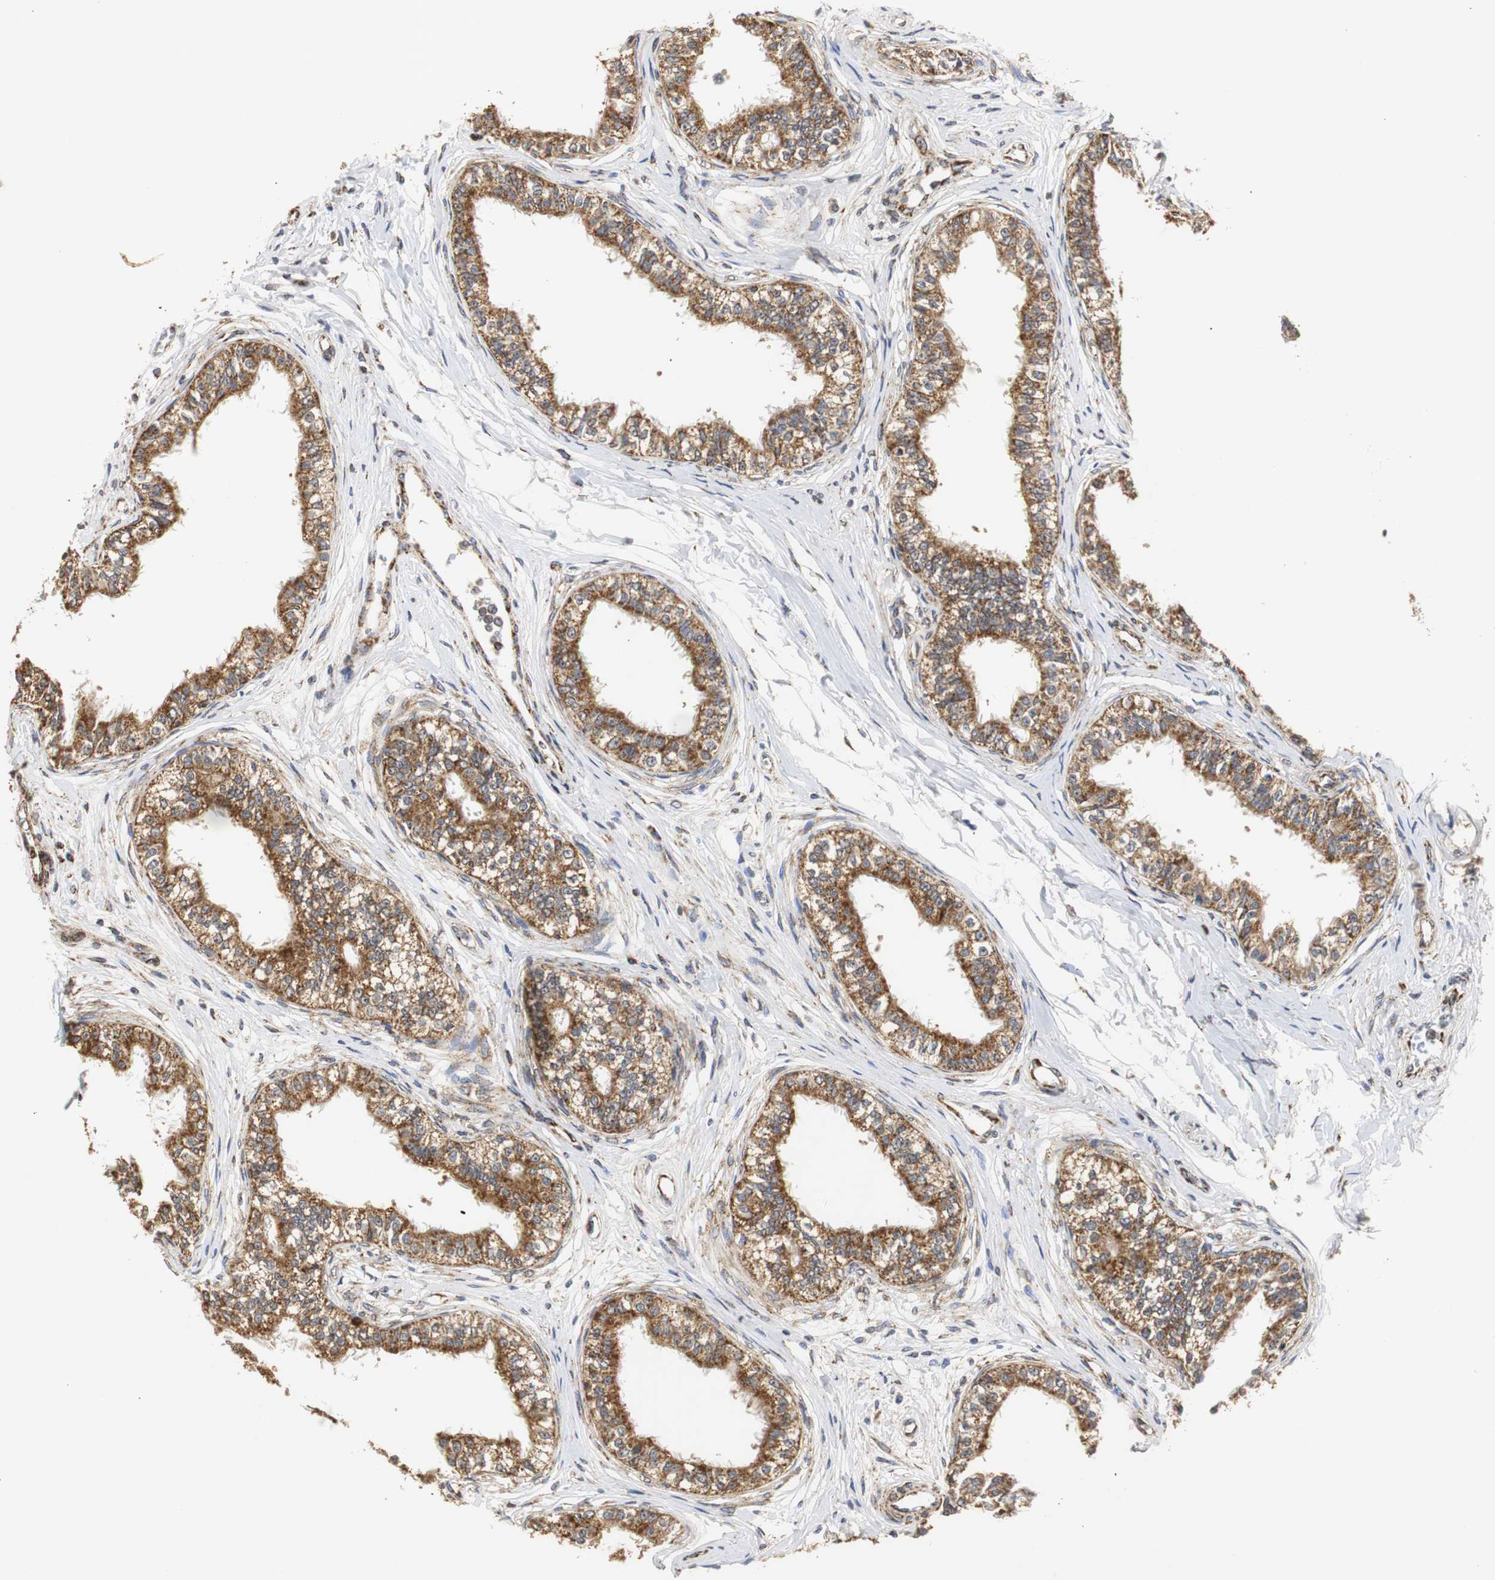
{"staining": {"intensity": "moderate", "quantity": ">75%", "location": "cytoplasmic/membranous"}, "tissue": "epididymis", "cell_type": "Glandular cells", "image_type": "normal", "snomed": [{"axis": "morphology", "description": "Normal tissue, NOS"}, {"axis": "morphology", "description": "Adenocarcinoma, metastatic, NOS"}, {"axis": "topography", "description": "Testis"}, {"axis": "topography", "description": "Epididymis"}], "caption": "A medium amount of moderate cytoplasmic/membranous expression is appreciated in approximately >75% of glandular cells in normal epididymis.", "gene": "HSD17B10", "patient": {"sex": "male", "age": 26}}